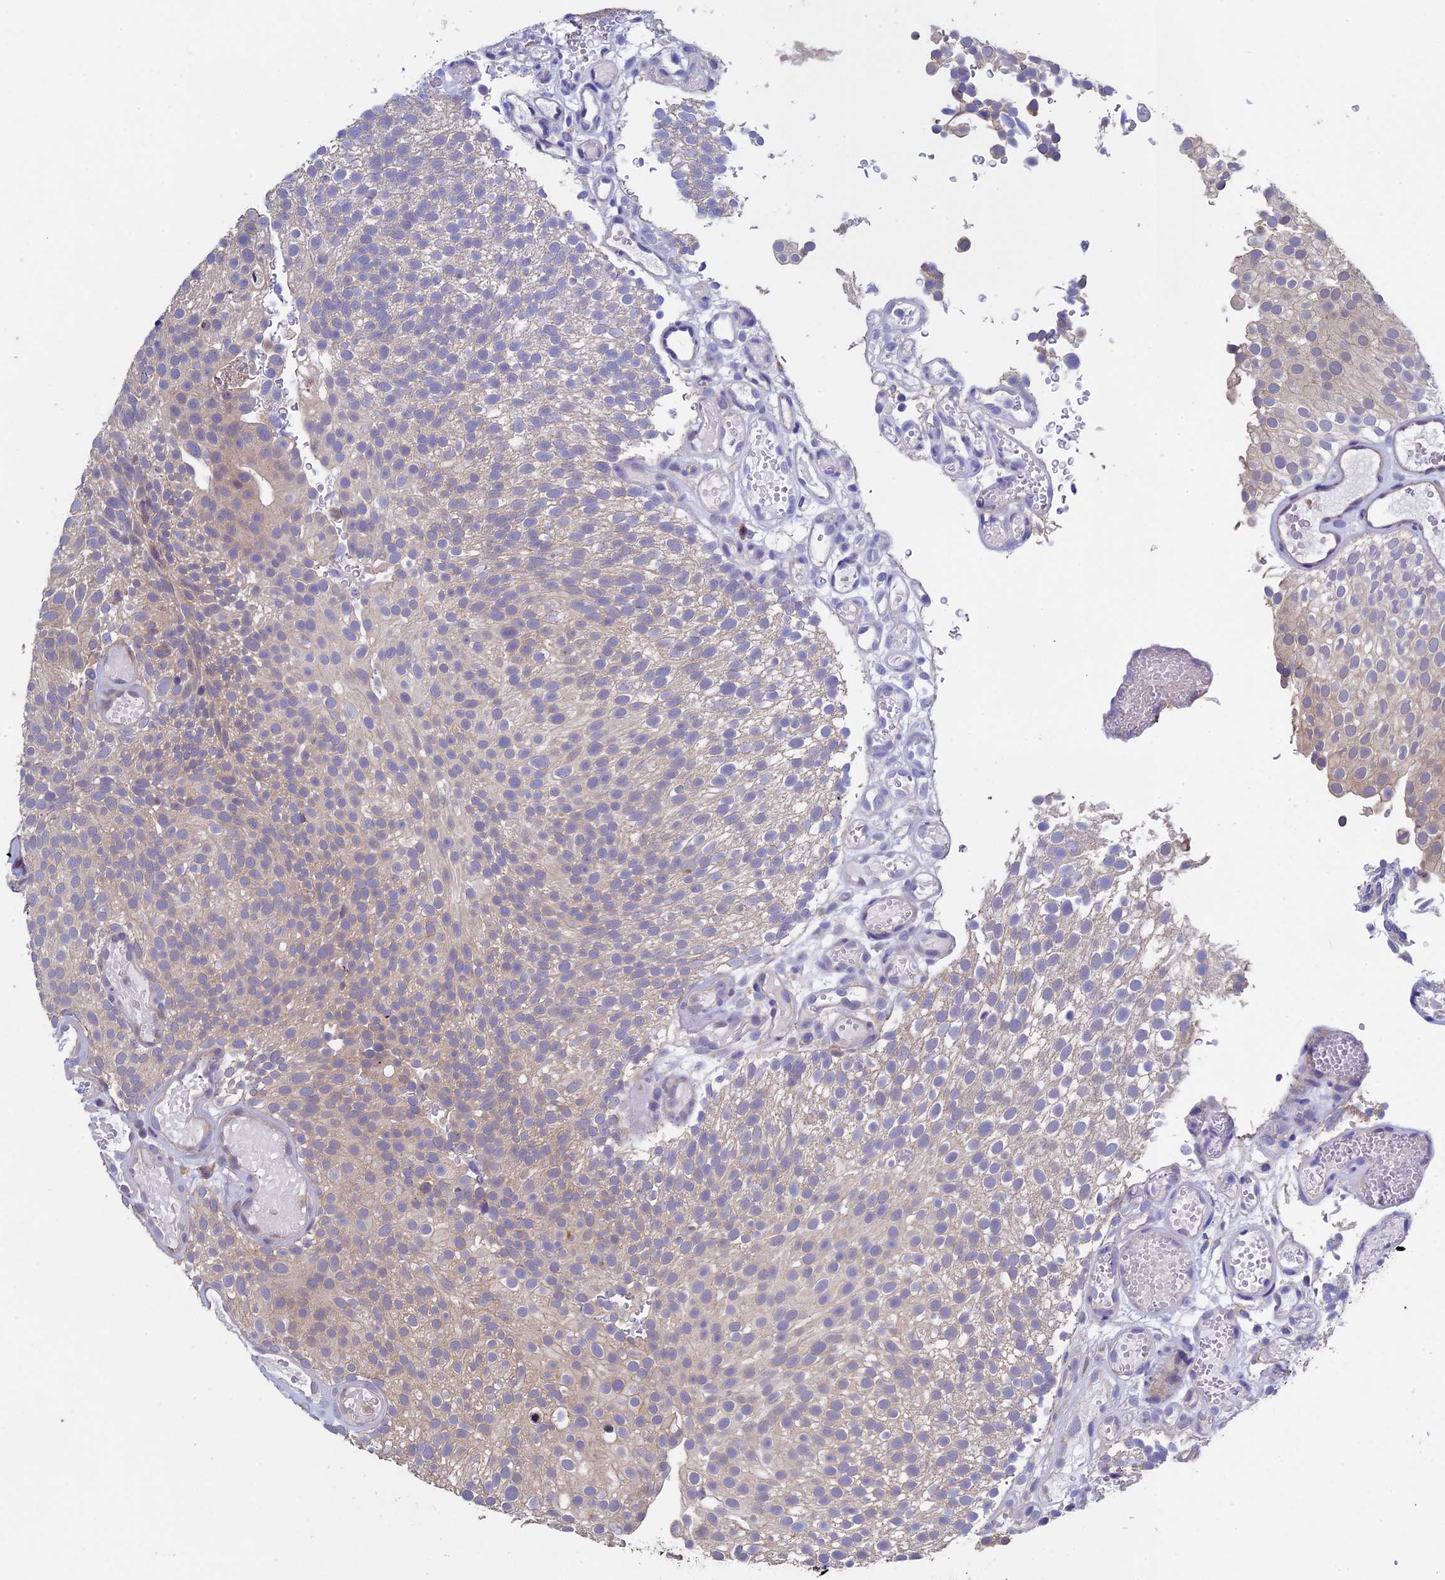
{"staining": {"intensity": "negative", "quantity": "none", "location": "none"}, "tissue": "urothelial cancer", "cell_type": "Tumor cells", "image_type": "cancer", "snomed": [{"axis": "morphology", "description": "Urothelial carcinoma, Low grade"}, {"axis": "topography", "description": "Urinary bladder"}], "caption": "The photomicrograph shows no significant staining in tumor cells of low-grade urothelial carcinoma.", "gene": "LCMT1", "patient": {"sex": "male", "age": 78}}